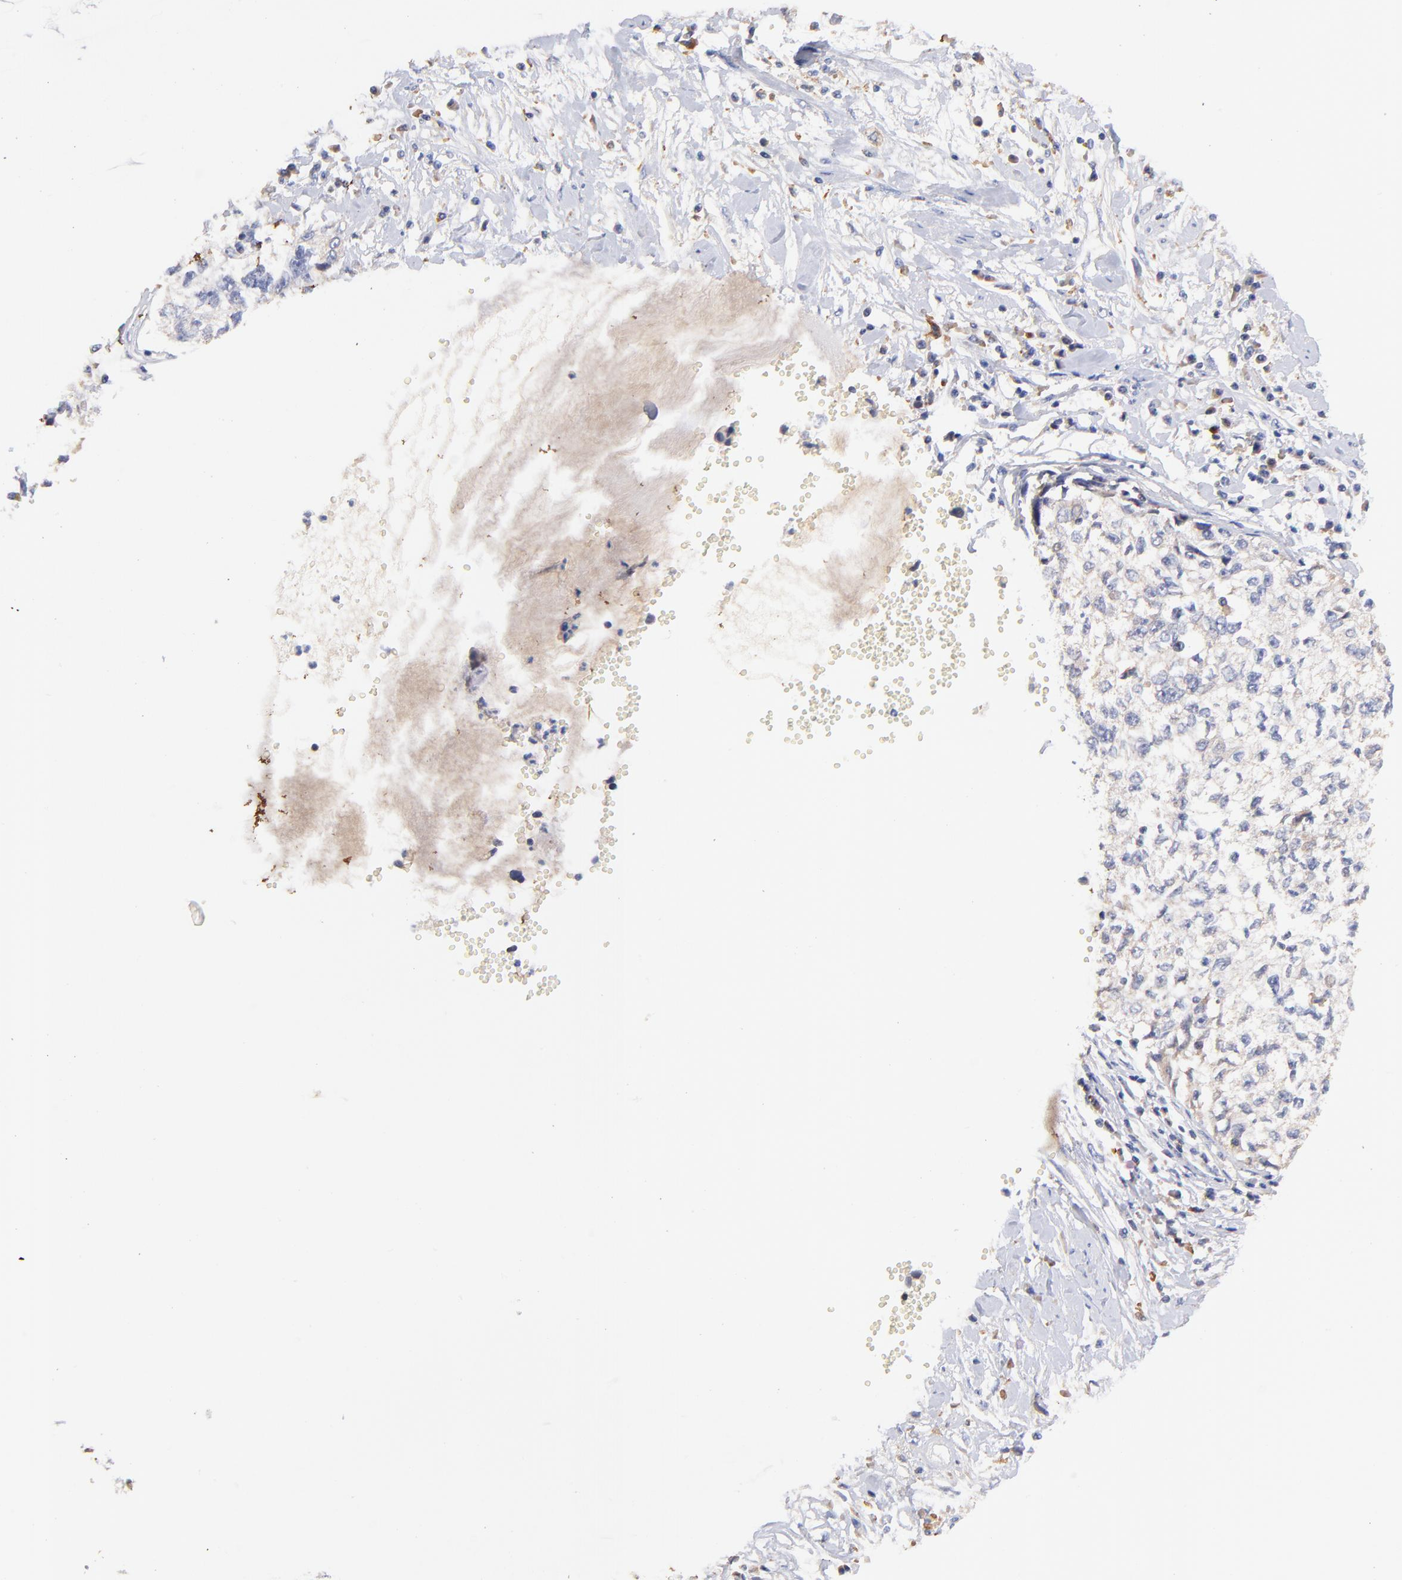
{"staining": {"intensity": "negative", "quantity": "none", "location": "none"}, "tissue": "cervical cancer", "cell_type": "Tumor cells", "image_type": "cancer", "snomed": [{"axis": "morphology", "description": "Normal tissue, NOS"}, {"axis": "morphology", "description": "Squamous cell carcinoma, NOS"}, {"axis": "topography", "description": "Cervix"}], "caption": "IHC of human cervical cancer demonstrates no expression in tumor cells.", "gene": "IGLV7-43", "patient": {"sex": "female", "age": 45}}